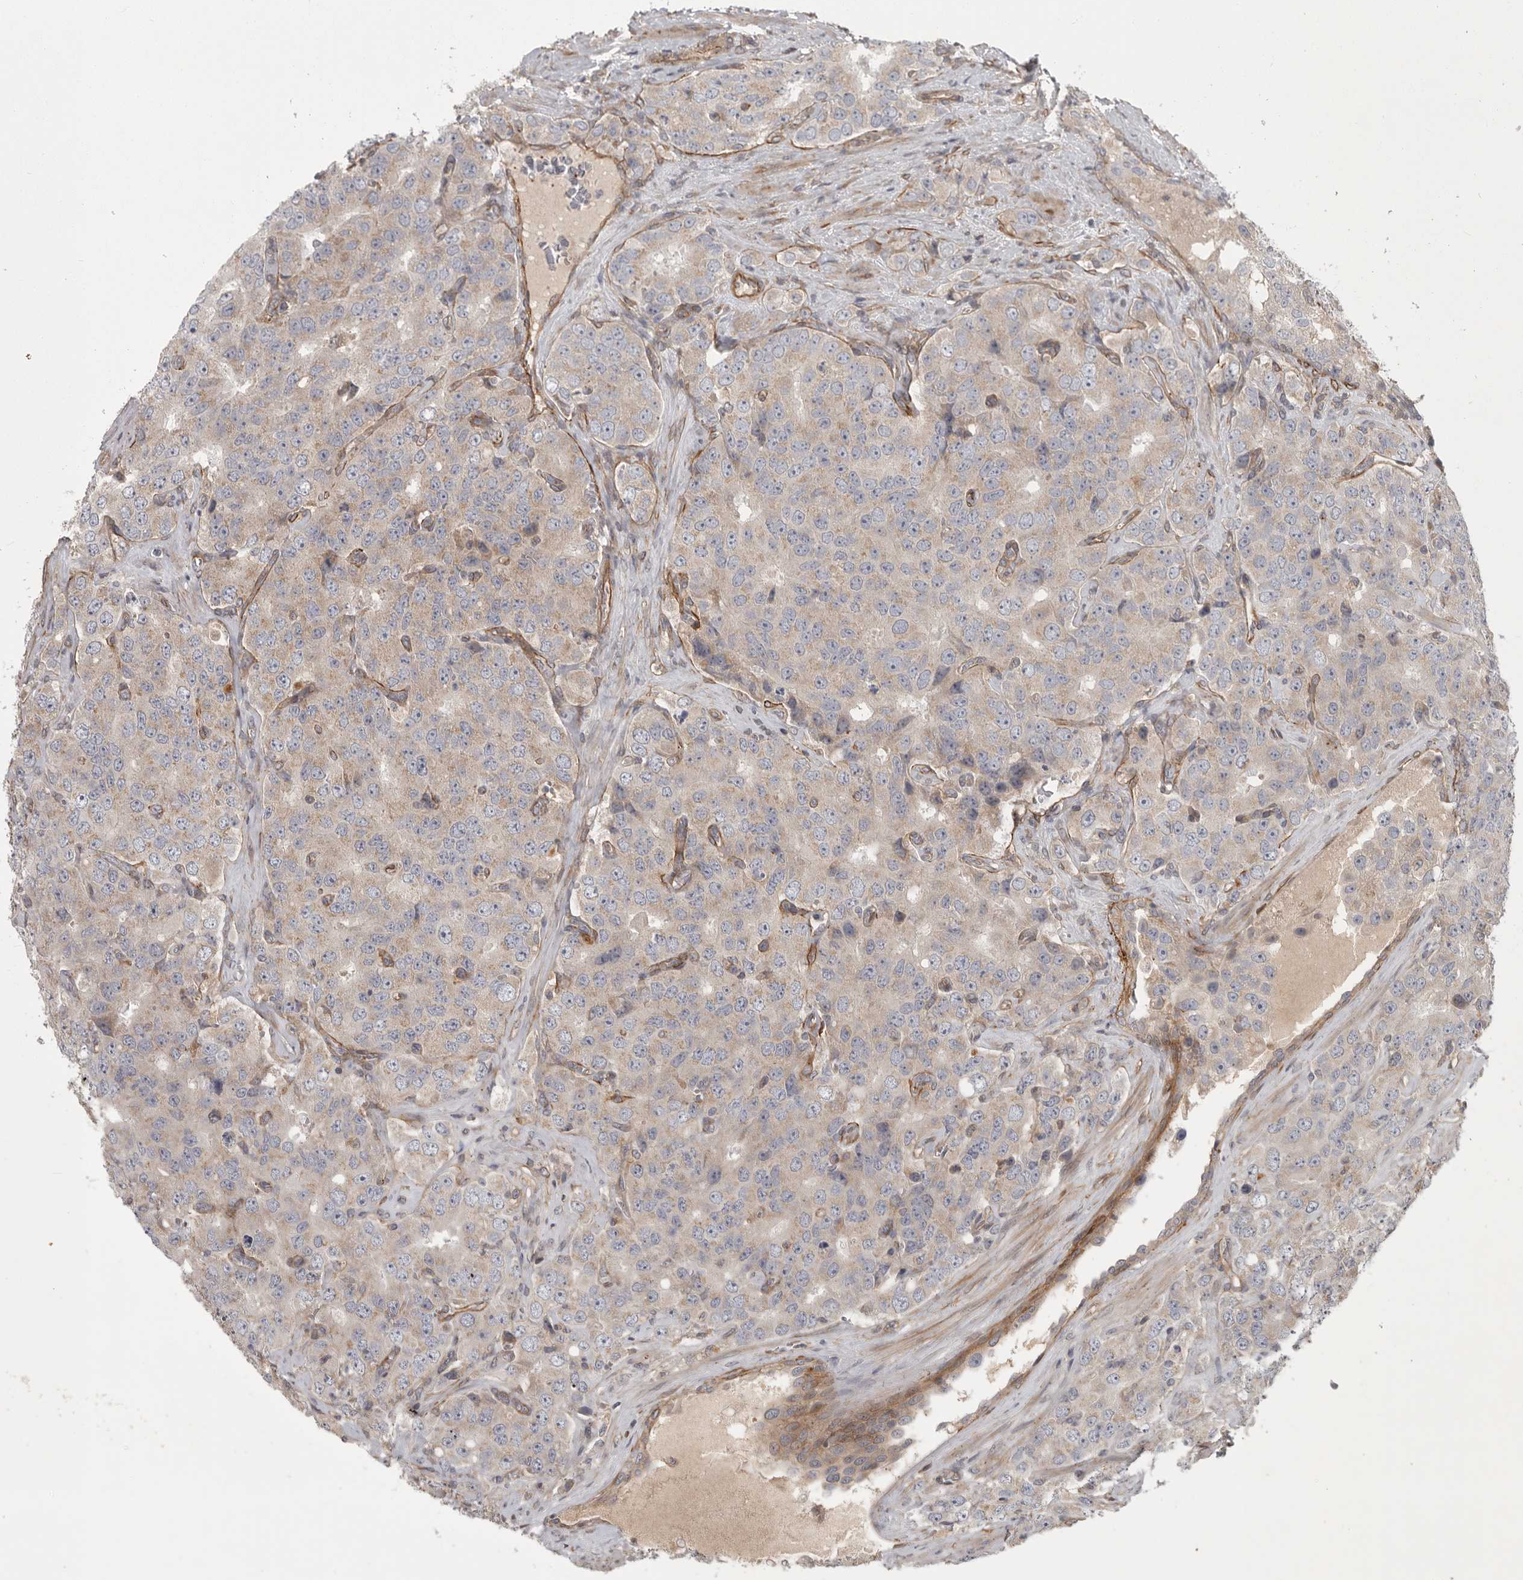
{"staining": {"intensity": "weak", "quantity": "25%-75%", "location": "cytoplasmic/membranous"}, "tissue": "prostate cancer", "cell_type": "Tumor cells", "image_type": "cancer", "snomed": [{"axis": "morphology", "description": "Adenocarcinoma, High grade"}, {"axis": "topography", "description": "Prostate"}], "caption": "IHC of prostate high-grade adenocarcinoma reveals low levels of weak cytoplasmic/membranous positivity in approximately 25%-75% of tumor cells.", "gene": "LONRF1", "patient": {"sex": "male", "age": 58}}